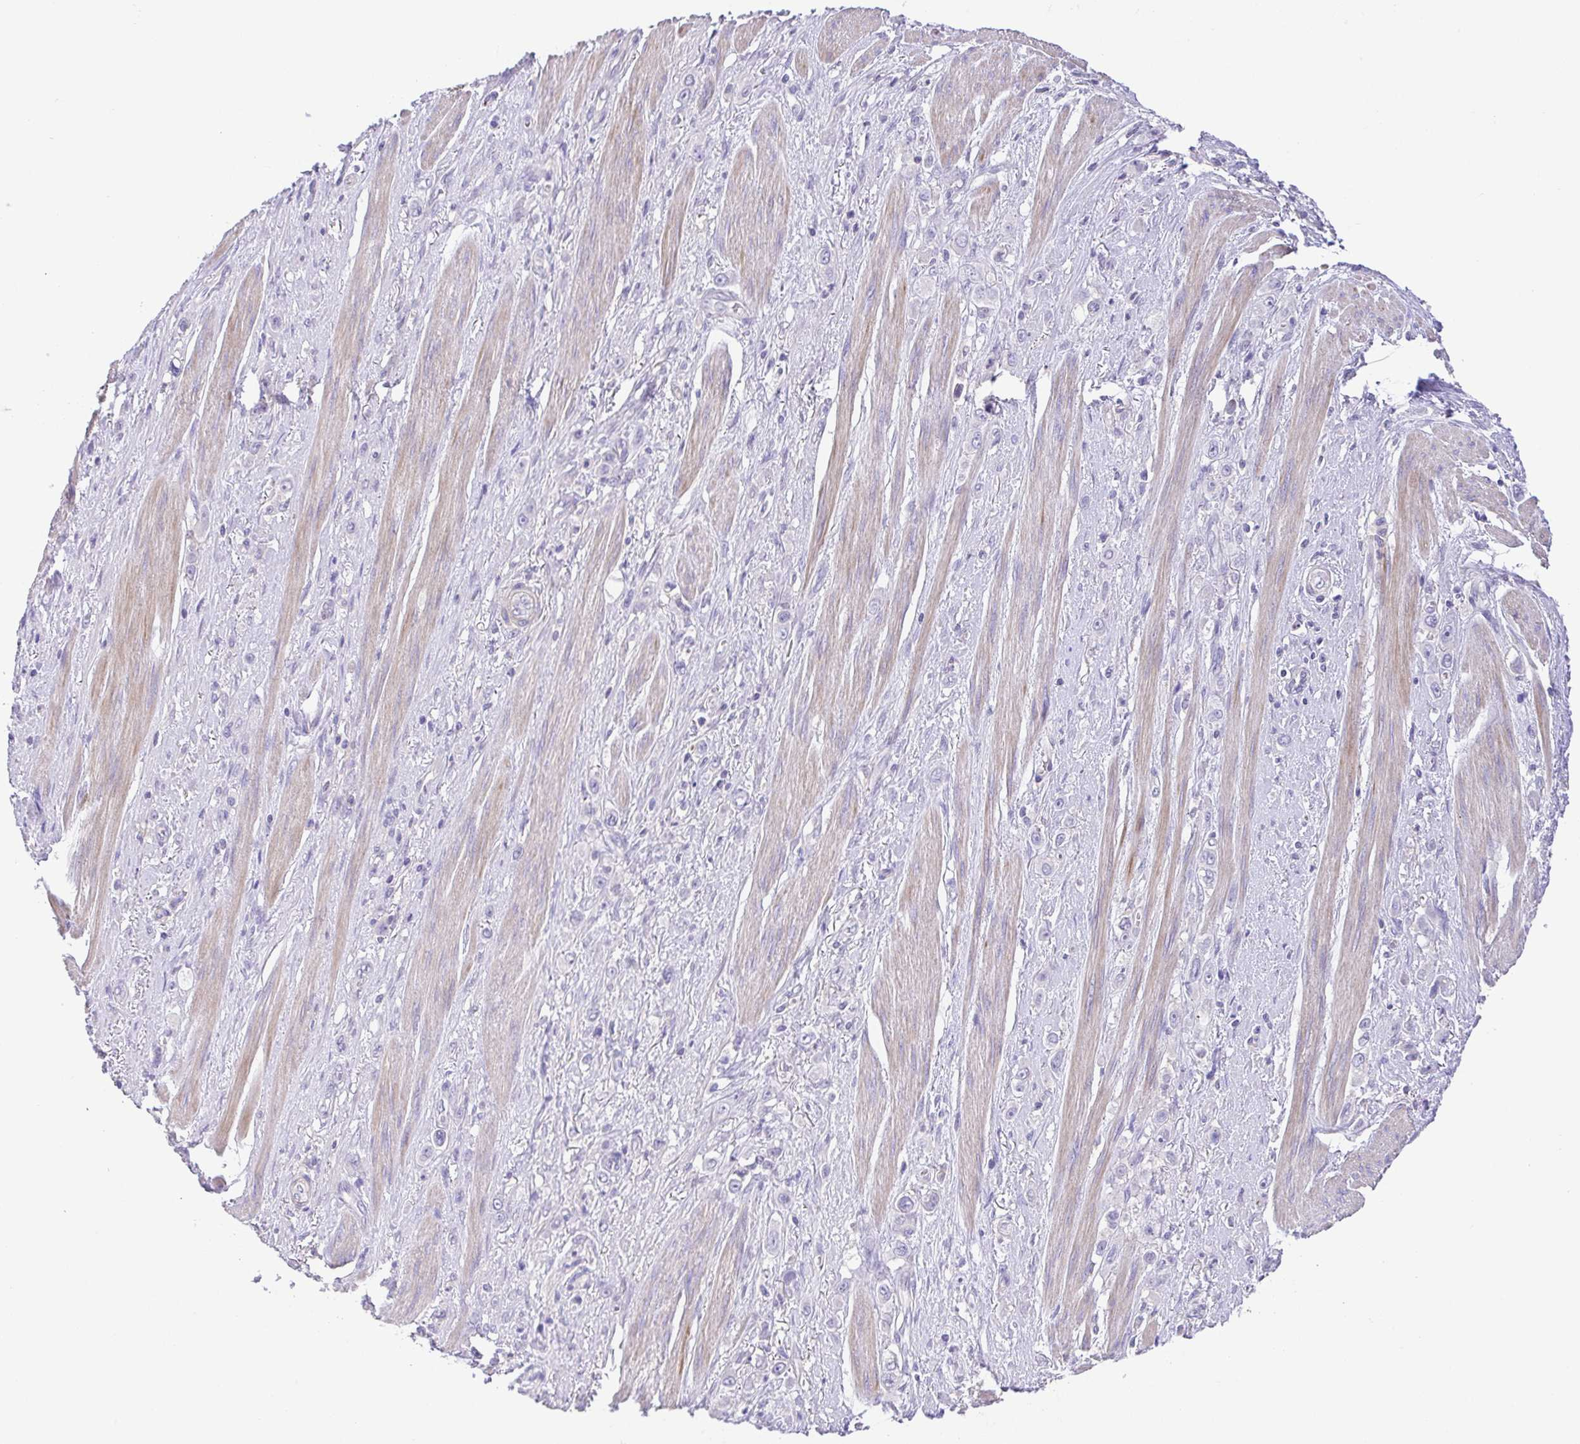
{"staining": {"intensity": "negative", "quantity": "none", "location": "none"}, "tissue": "stomach cancer", "cell_type": "Tumor cells", "image_type": "cancer", "snomed": [{"axis": "morphology", "description": "Adenocarcinoma, NOS"}, {"axis": "topography", "description": "Stomach, upper"}], "caption": "A high-resolution image shows immunohistochemistry staining of stomach adenocarcinoma, which shows no significant positivity in tumor cells.", "gene": "PRR14L", "patient": {"sex": "male", "age": 75}}